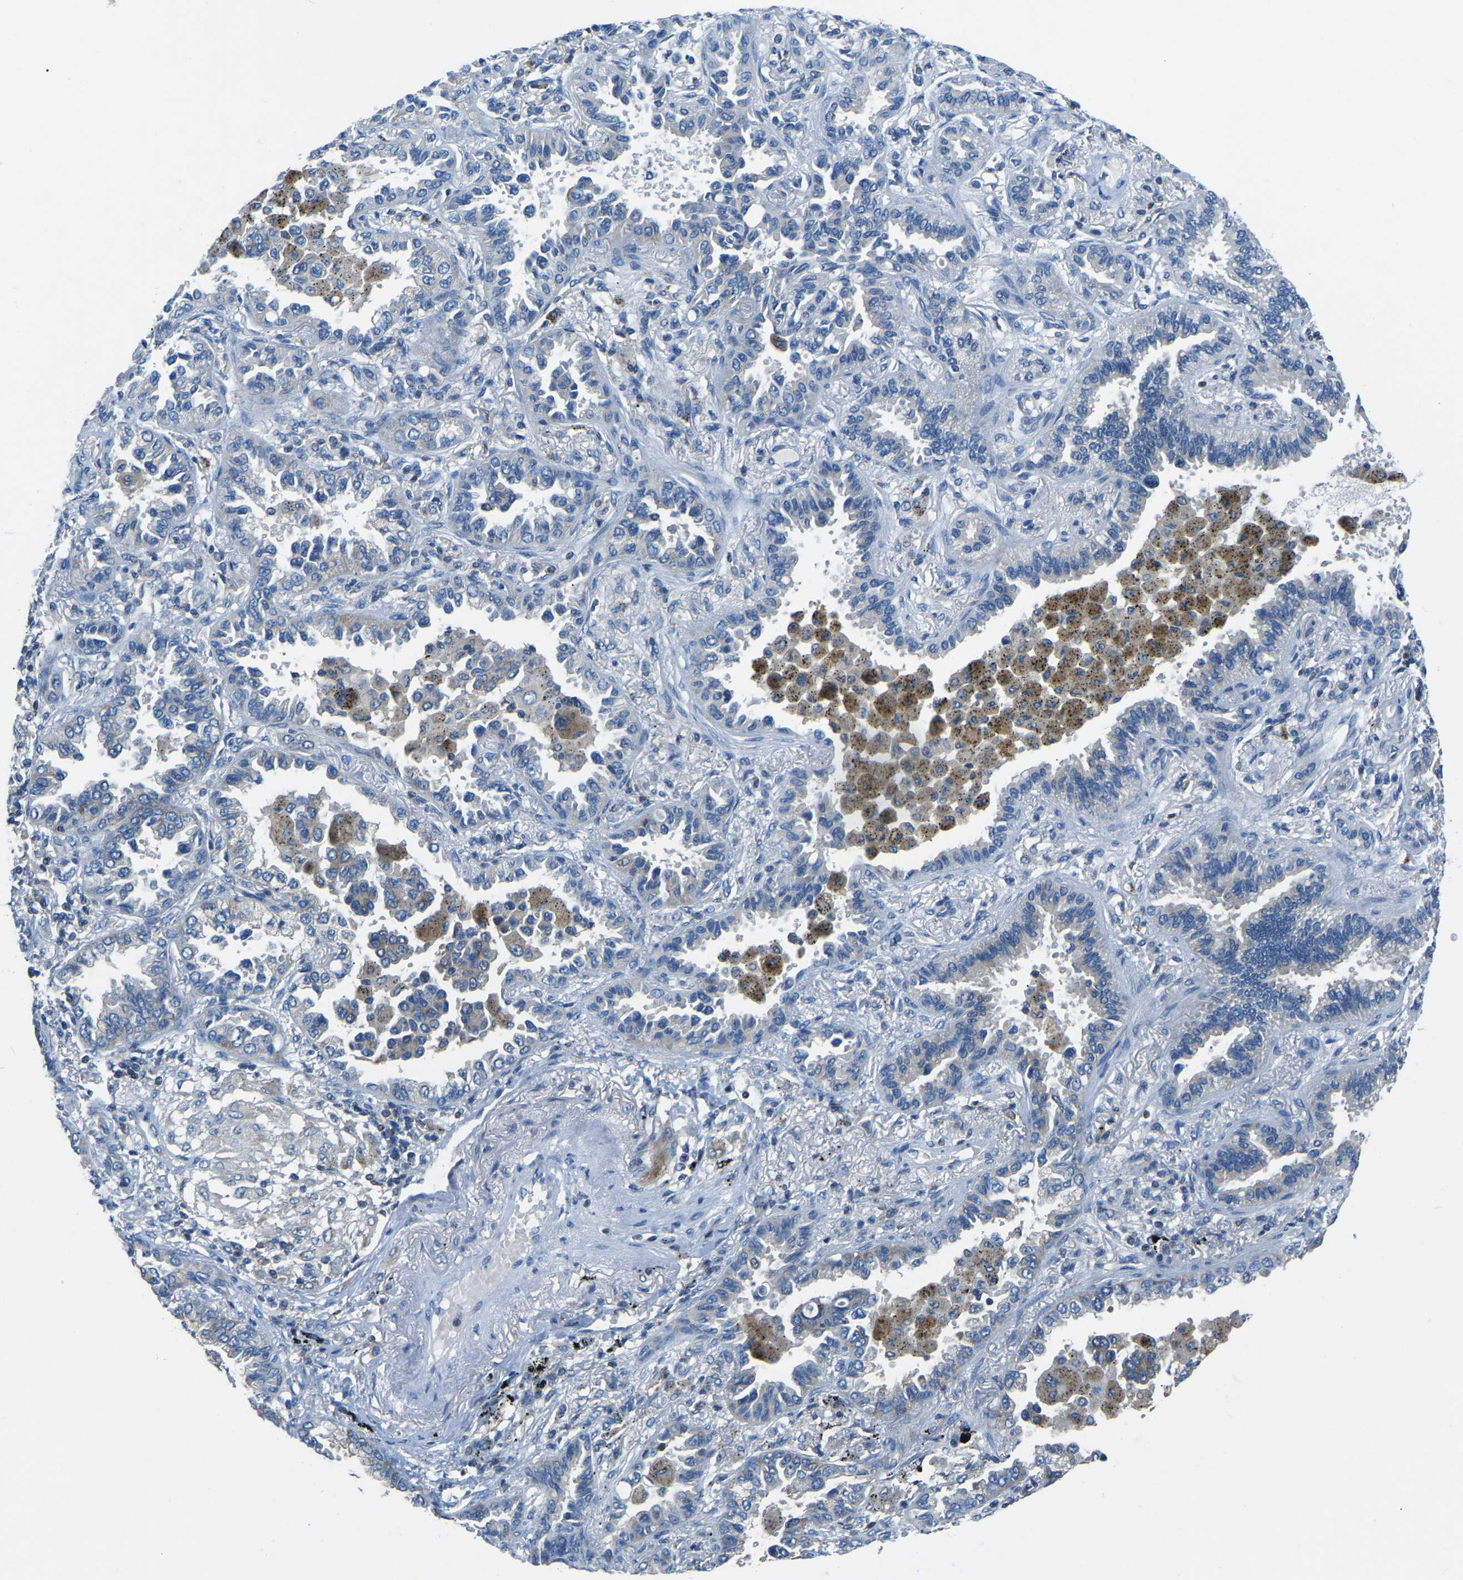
{"staining": {"intensity": "weak", "quantity": "25%-75%", "location": "cytoplasmic/membranous"}, "tissue": "lung cancer", "cell_type": "Tumor cells", "image_type": "cancer", "snomed": [{"axis": "morphology", "description": "Normal tissue, NOS"}, {"axis": "morphology", "description": "Adenocarcinoma, NOS"}, {"axis": "topography", "description": "Lung"}], "caption": "Immunohistochemistry (IHC) photomicrograph of human lung cancer (adenocarcinoma) stained for a protein (brown), which demonstrates low levels of weak cytoplasmic/membranous positivity in approximately 25%-75% of tumor cells.", "gene": "XIRP1", "patient": {"sex": "male", "age": 59}}